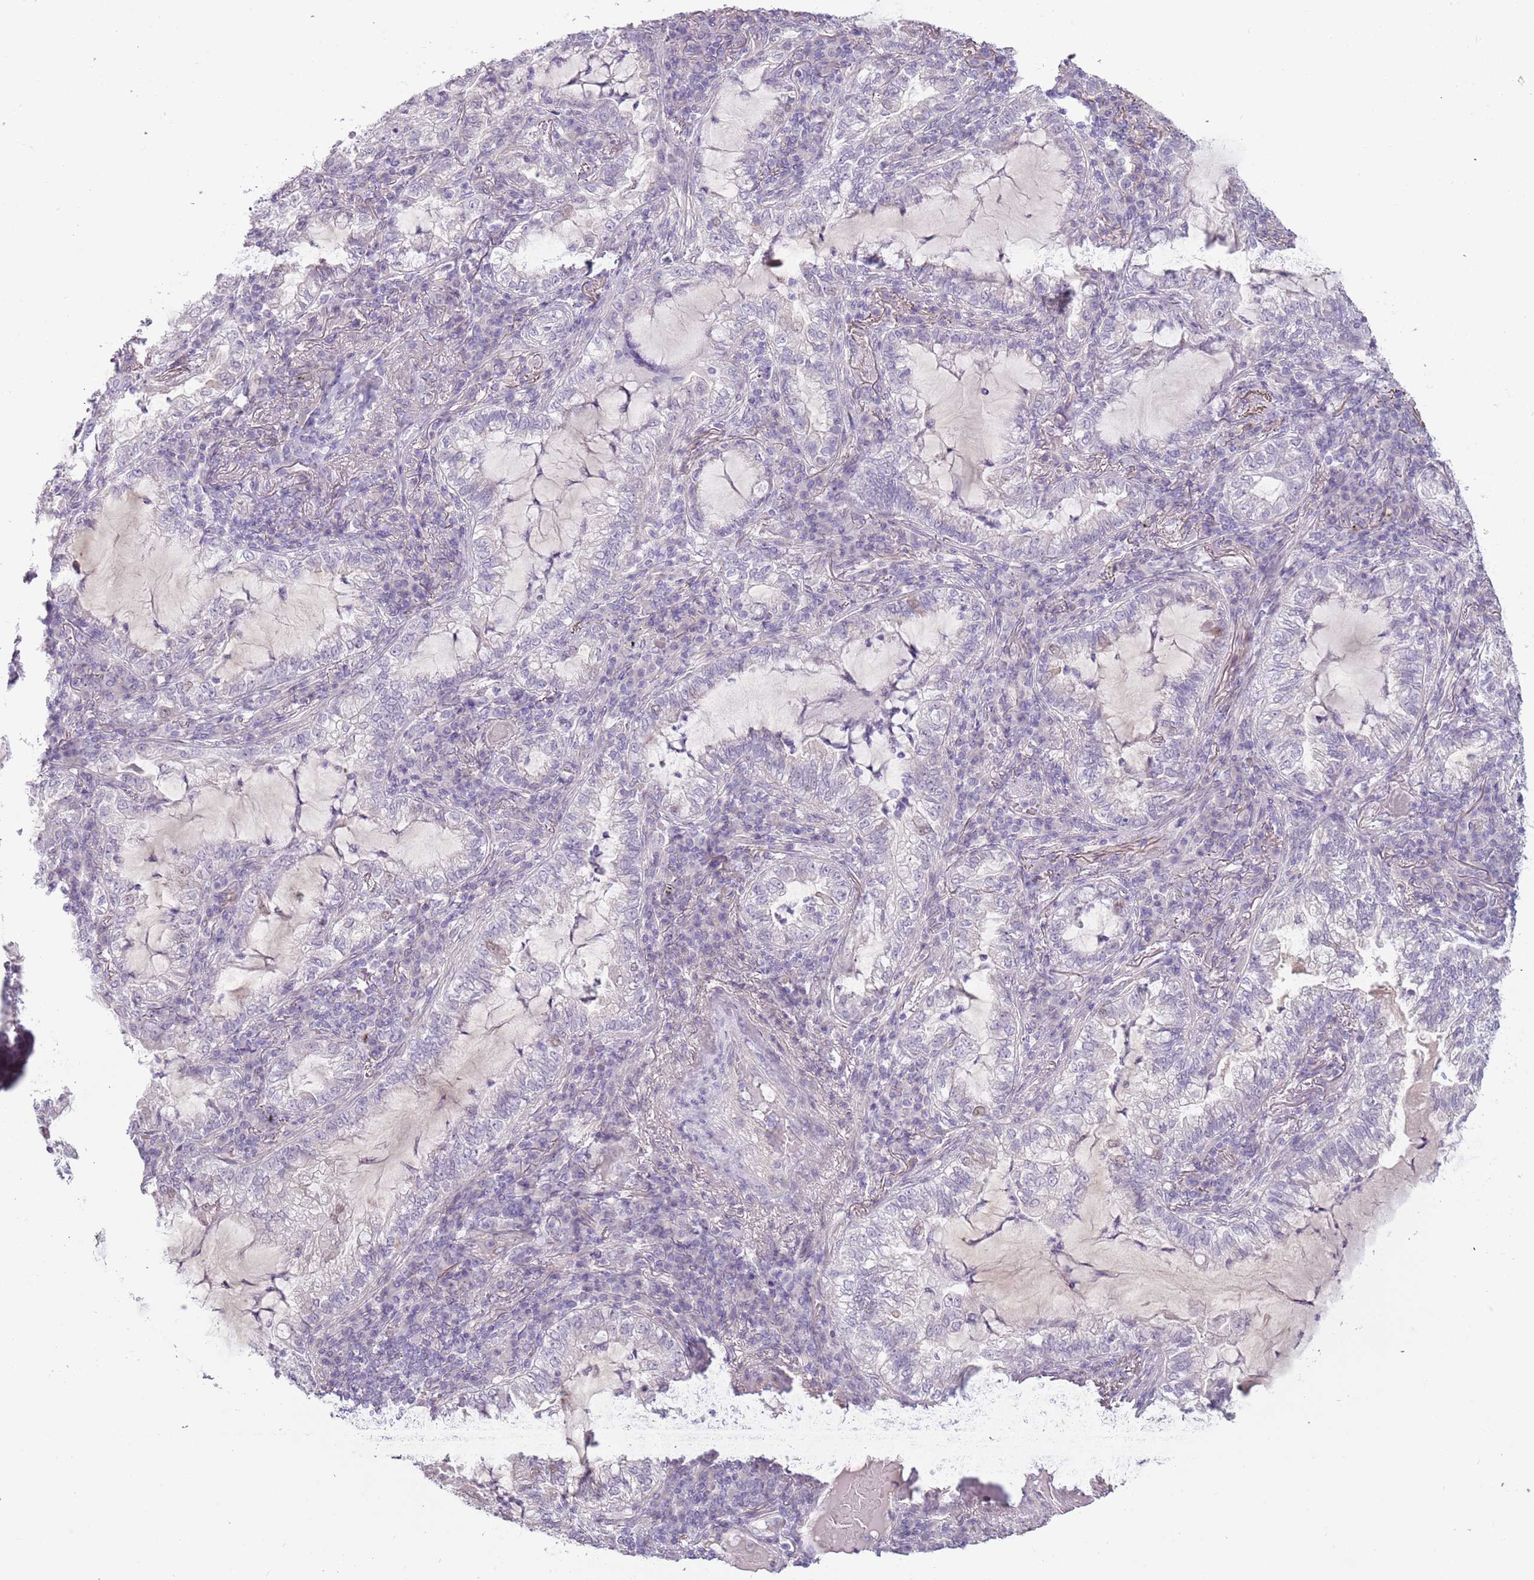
{"staining": {"intensity": "negative", "quantity": "none", "location": "none"}, "tissue": "lung cancer", "cell_type": "Tumor cells", "image_type": "cancer", "snomed": [{"axis": "morphology", "description": "Adenocarcinoma, NOS"}, {"axis": "topography", "description": "Lung"}], "caption": "The photomicrograph reveals no significant positivity in tumor cells of lung adenocarcinoma.", "gene": "RFX2", "patient": {"sex": "female", "age": 73}}